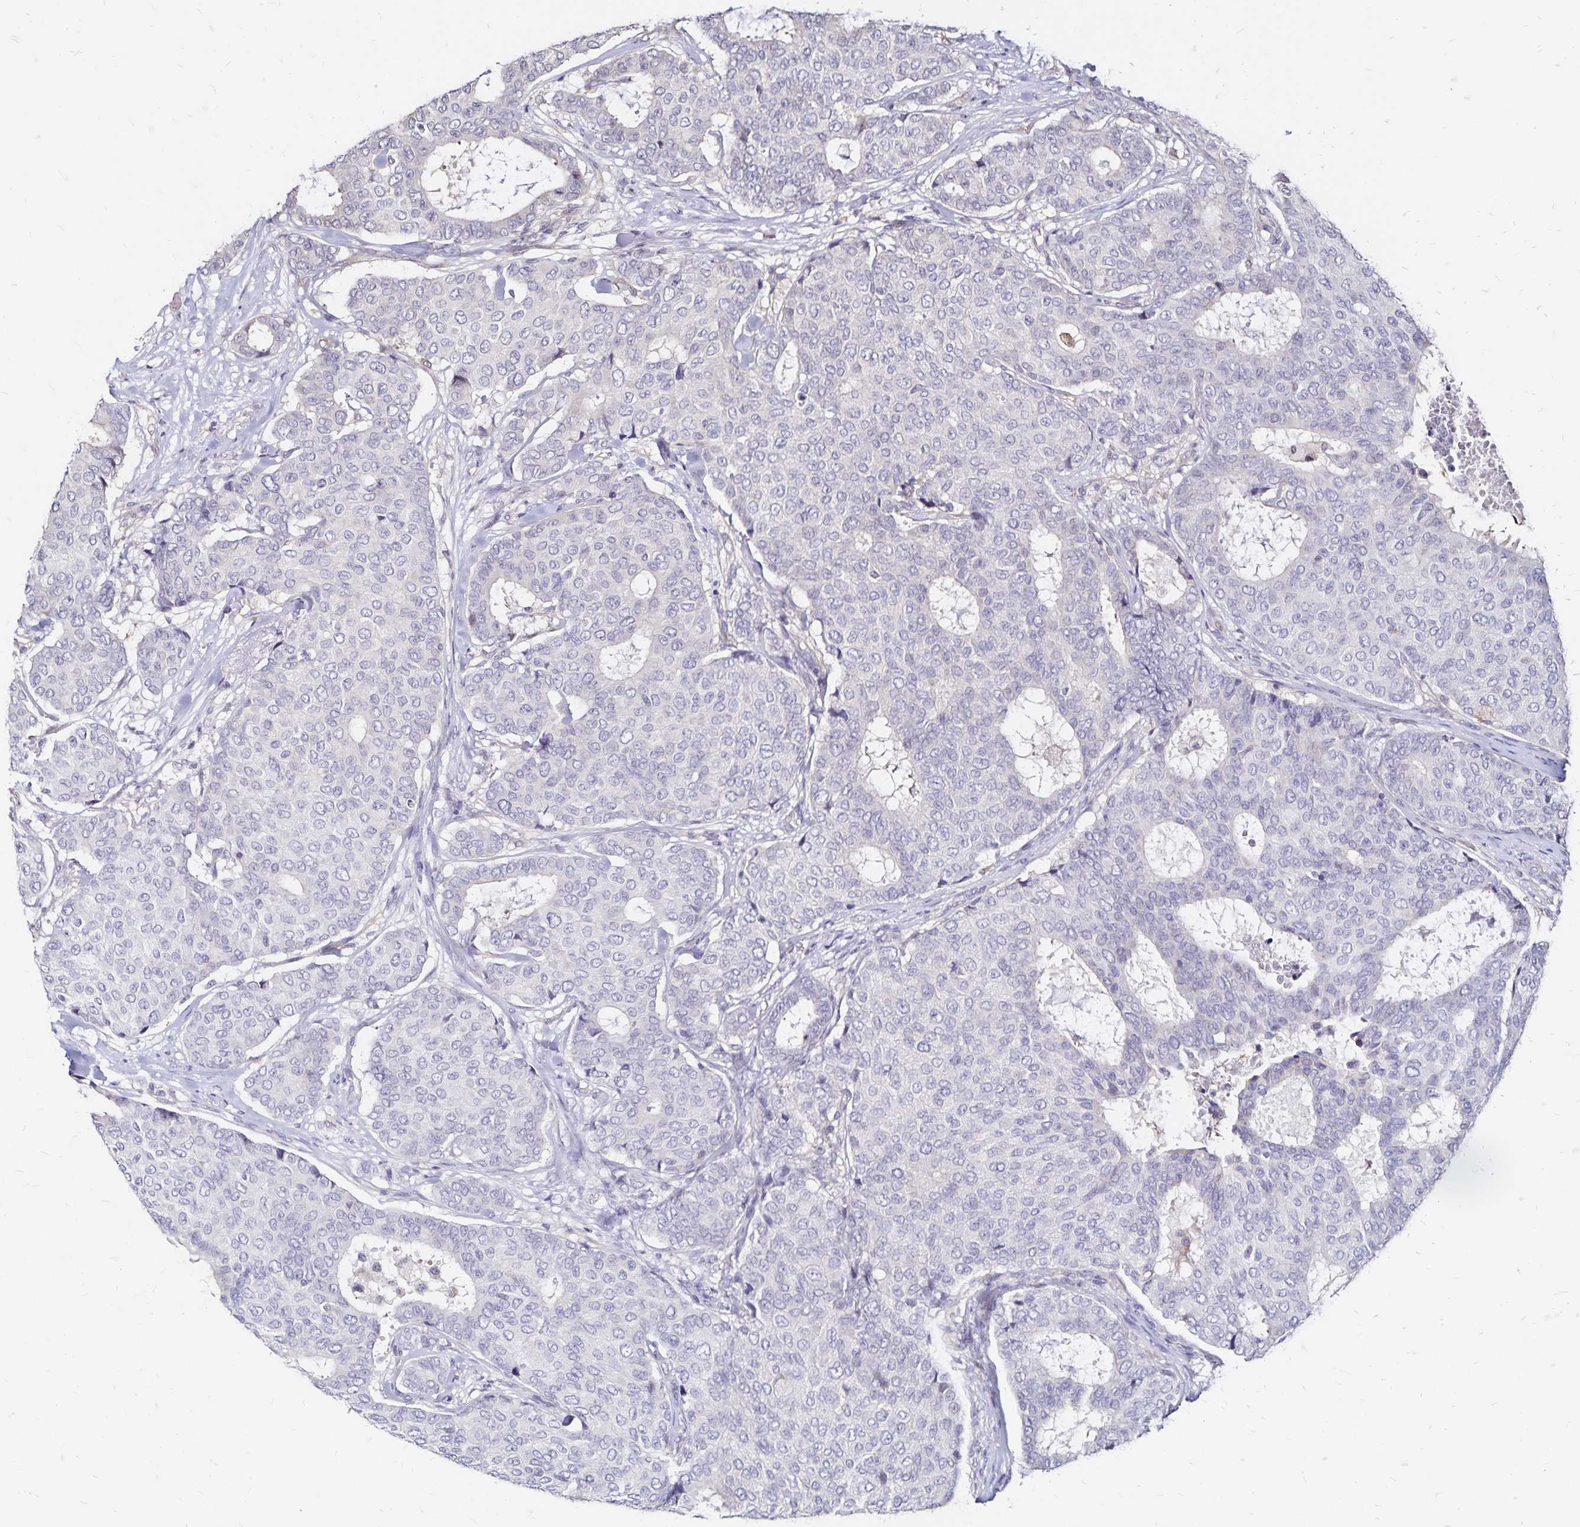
{"staining": {"intensity": "negative", "quantity": "none", "location": "none"}, "tissue": "breast cancer", "cell_type": "Tumor cells", "image_type": "cancer", "snomed": [{"axis": "morphology", "description": "Duct carcinoma"}, {"axis": "topography", "description": "Breast"}], "caption": "Protein analysis of breast cancer exhibits no significant expression in tumor cells.", "gene": "SLC5A1", "patient": {"sex": "female", "age": 75}}